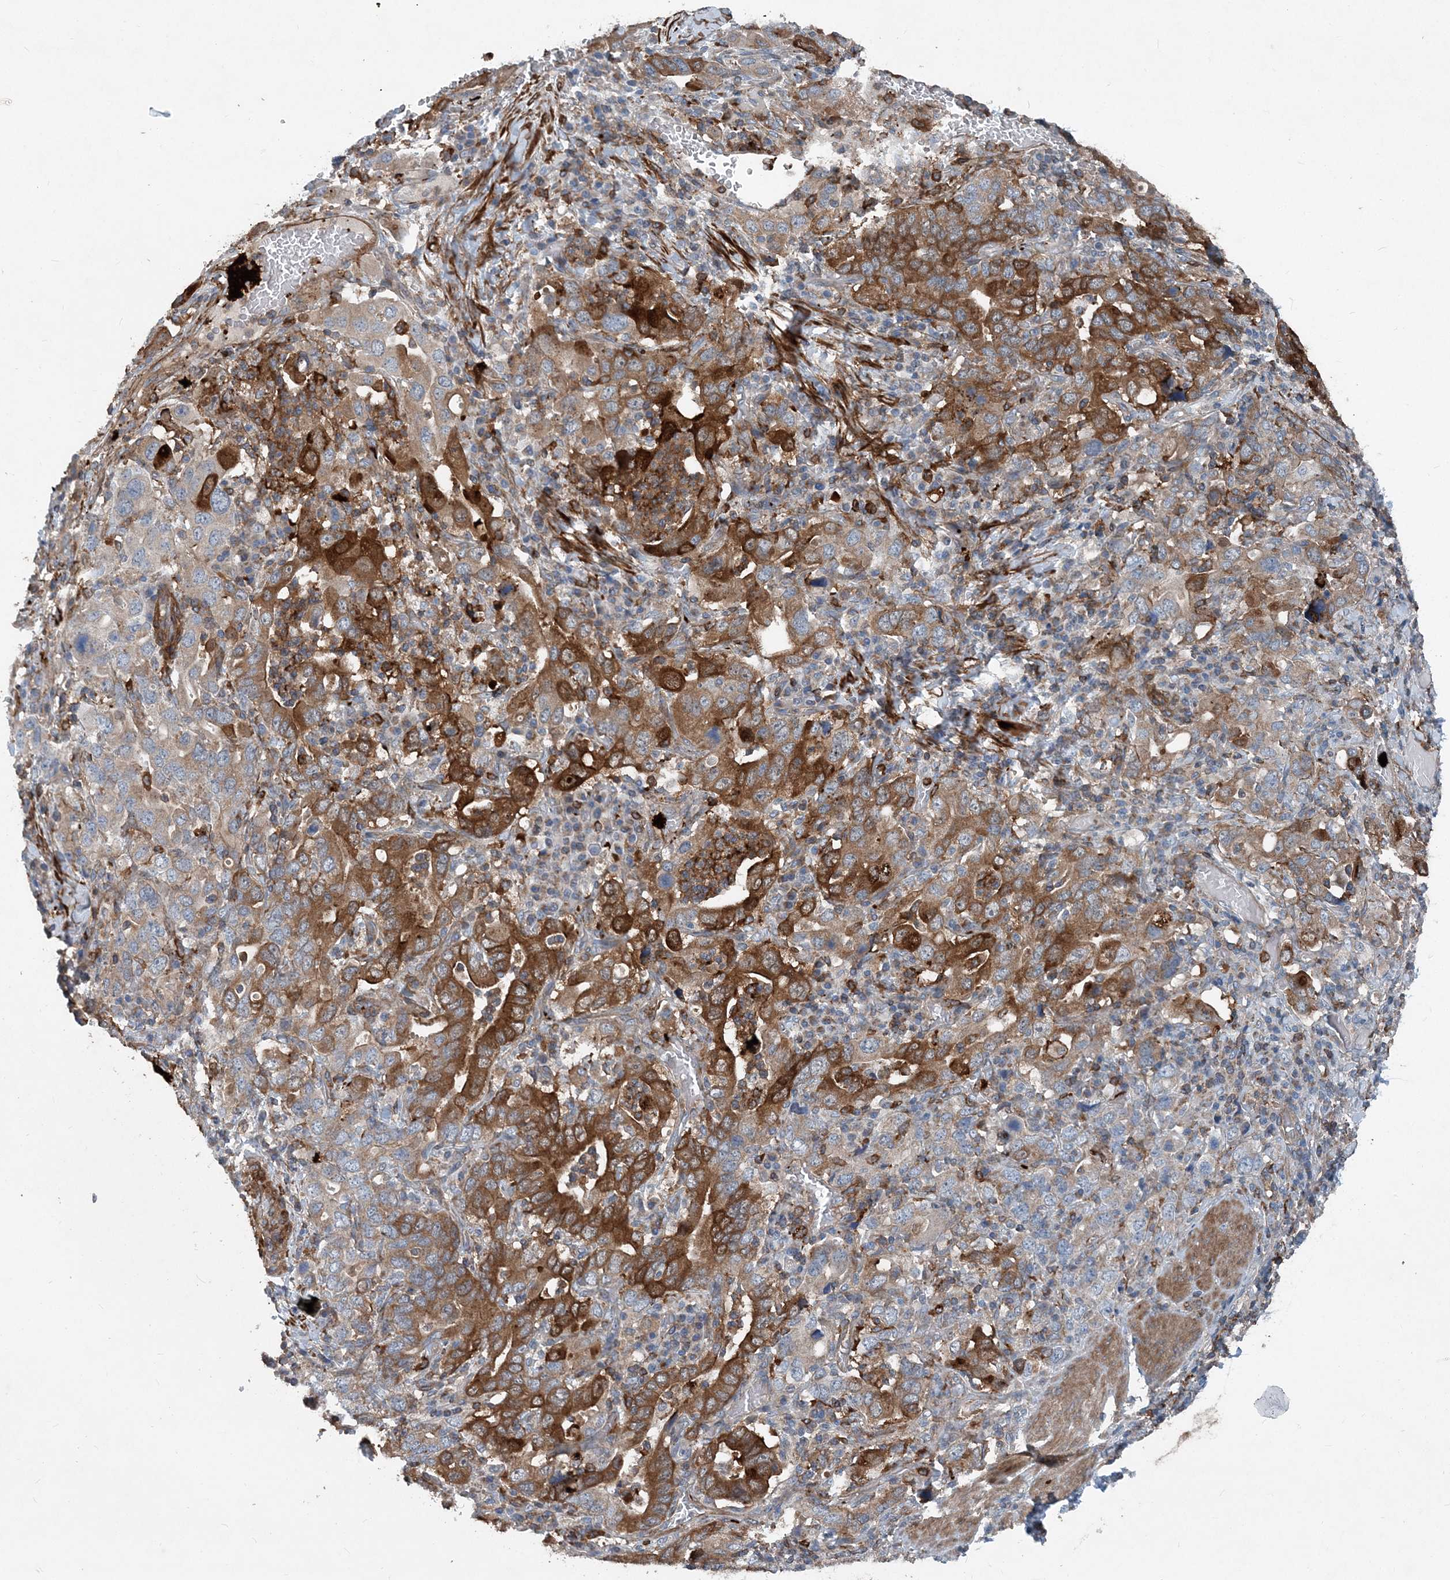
{"staining": {"intensity": "strong", "quantity": "25%-75%", "location": "cytoplasmic/membranous"}, "tissue": "stomach cancer", "cell_type": "Tumor cells", "image_type": "cancer", "snomed": [{"axis": "morphology", "description": "Adenocarcinoma, NOS"}, {"axis": "topography", "description": "Stomach, upper"}], "caption": "Protein analysis of stomach cancer tissue shows strong cytoplasmic/membranous expression in approximately 25%-75% of tumor cells.", "gene": "DGUOK", "patient": {"sex": "male", "age": 62}}